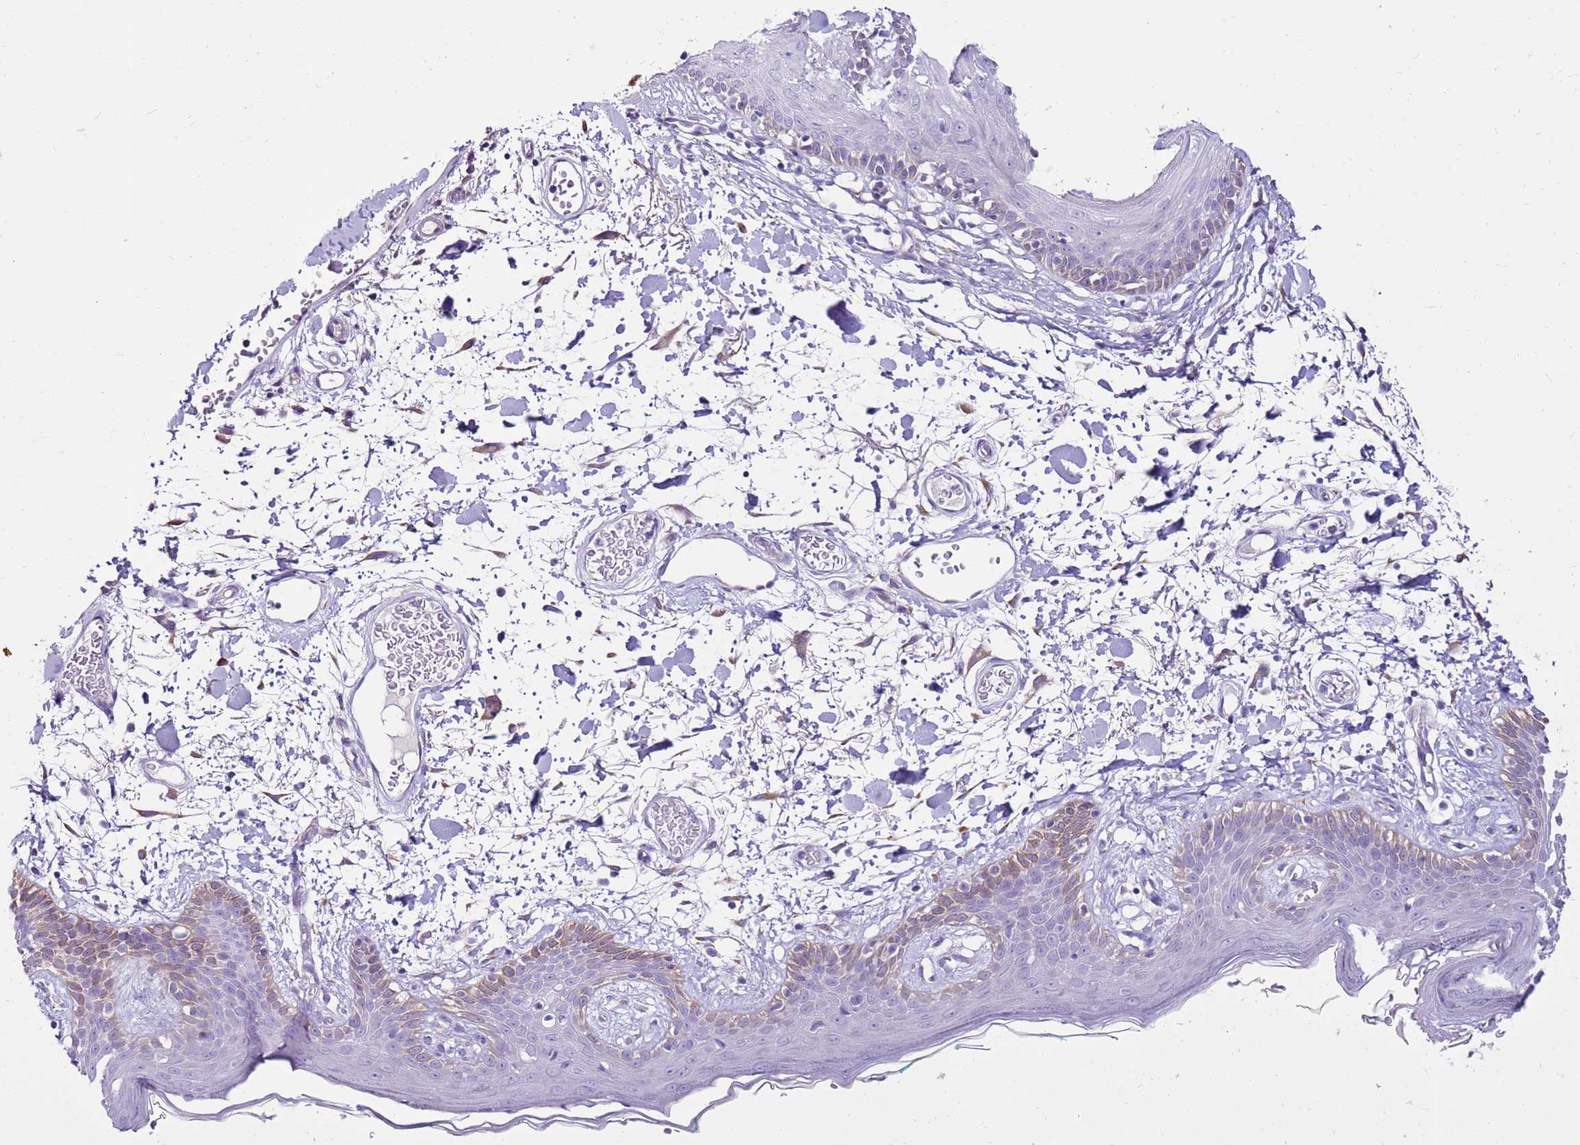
{"staining": {"intensity": "negative", "quantity": "none", "location": "none"}, "tissue": "skin", "cell_type": "Fibroblasts", "image_type": "normal", "snomed": [{"axis": "morphology", "description": "Normal tissue, NOS"}, {"axis": "topography", "description": "Skin"}], "caption": "DAB (3,3'-diaminobenzidine) immunohistochemical staining of normal human skin displays no significant positivity in fibroblasts. (Stains: DAB (3,3'-diaminobenzidine) immunohistochemistry with hematoxylin counter stain, Microscopy: brightfield microscopy at high magnification).", "gene": "SLC38A5", "patient": {"sex": "male", "age": 79}}